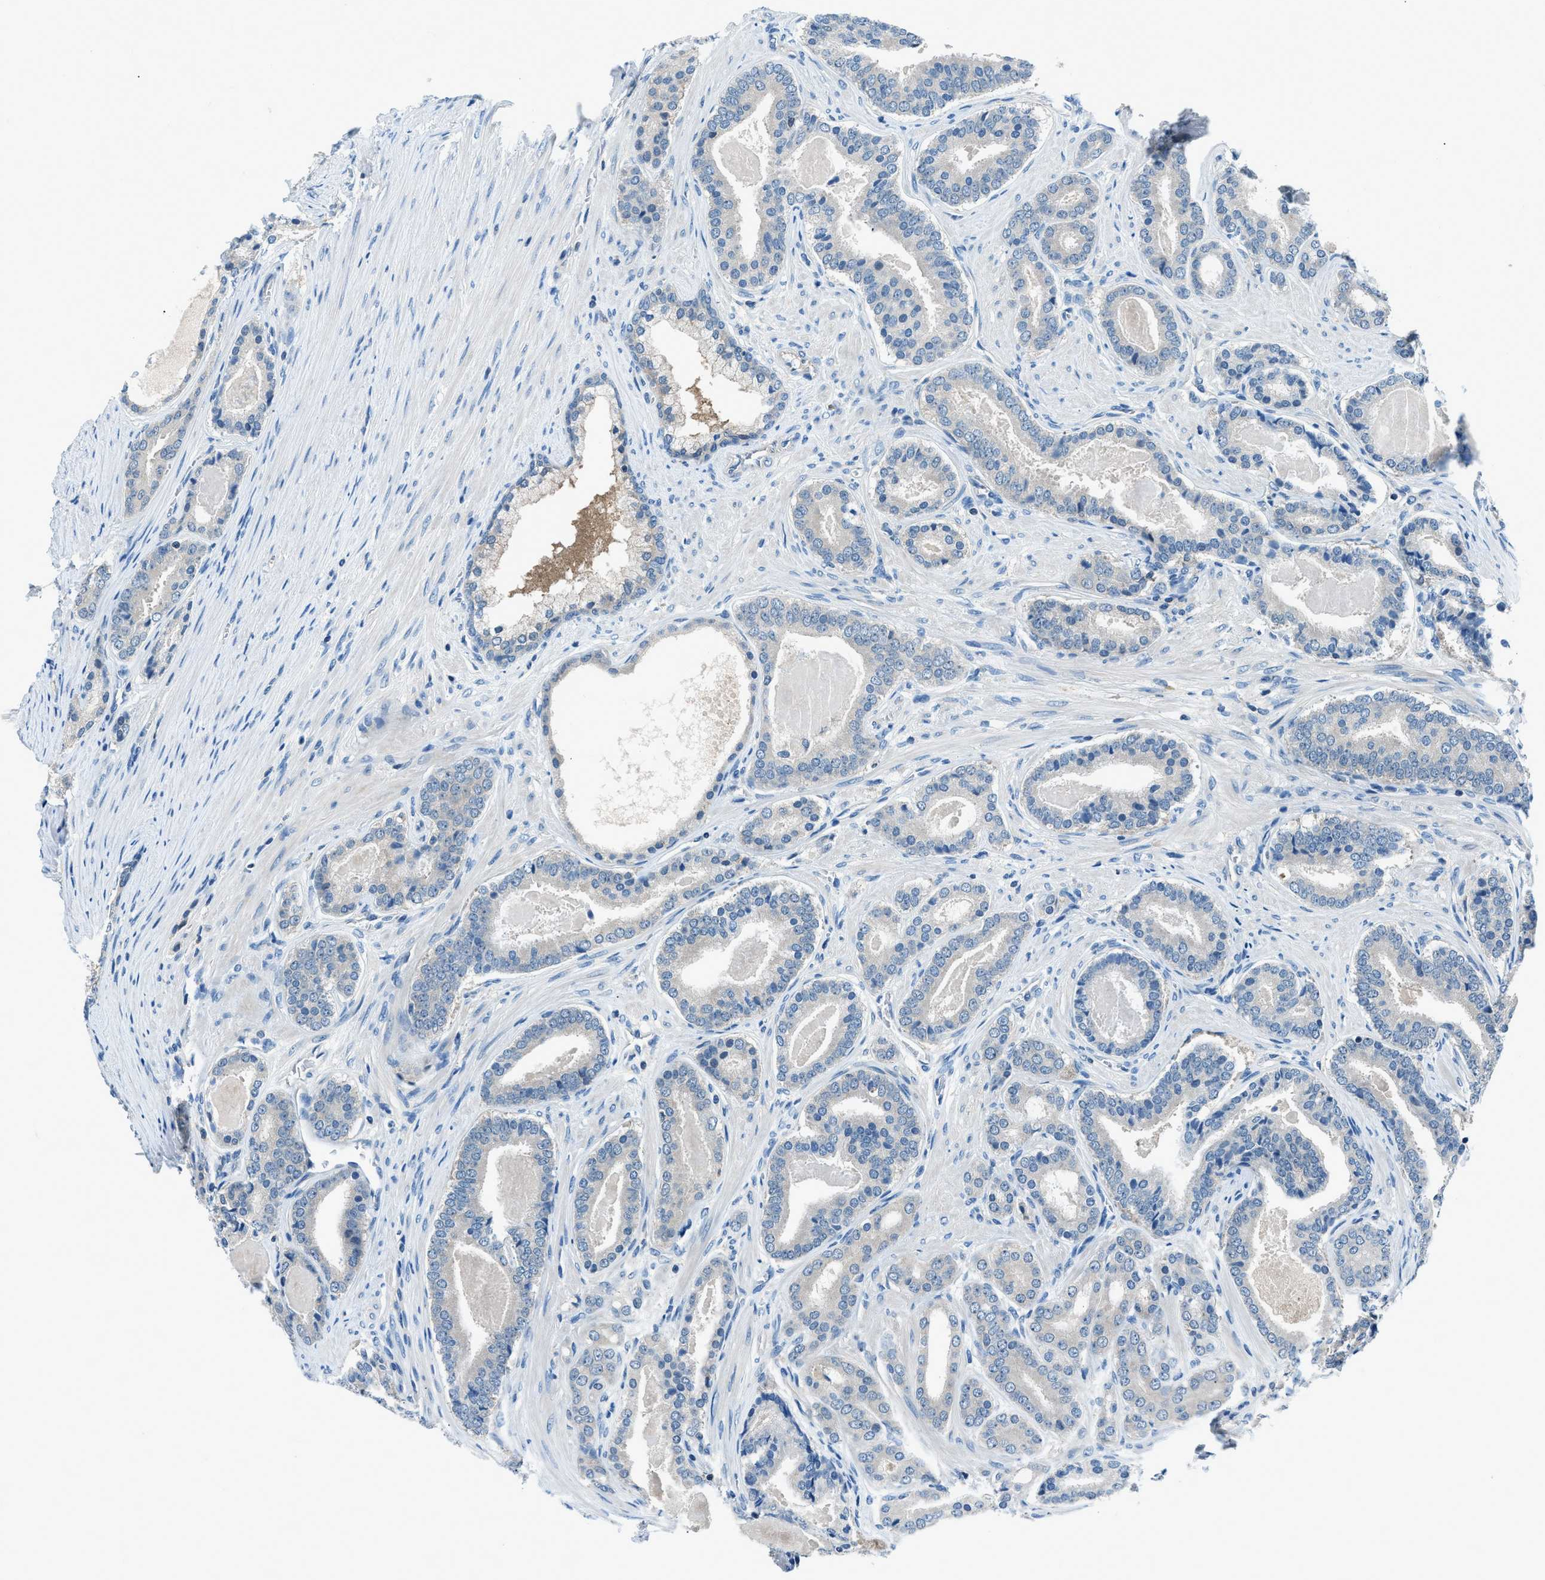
{"staining": {"intensity": "negative", "quantity": "none", "location": "none"}, "tissue": "prostate cancer", "cell_type": "Tumor cells", "image_type": "cancer", "snomed": [{"axis": "morphology", "description": "Adenocarcinoma, High grade"}, {"axis": "topography", "description": "Prostate"}], "caption": "Image shows no protein staining in tumor cells of adenocarcinoma (high-grade) (prostate) tissue.", "gene": "ACP1", "patient": {"sex": "male", "age": 60}}